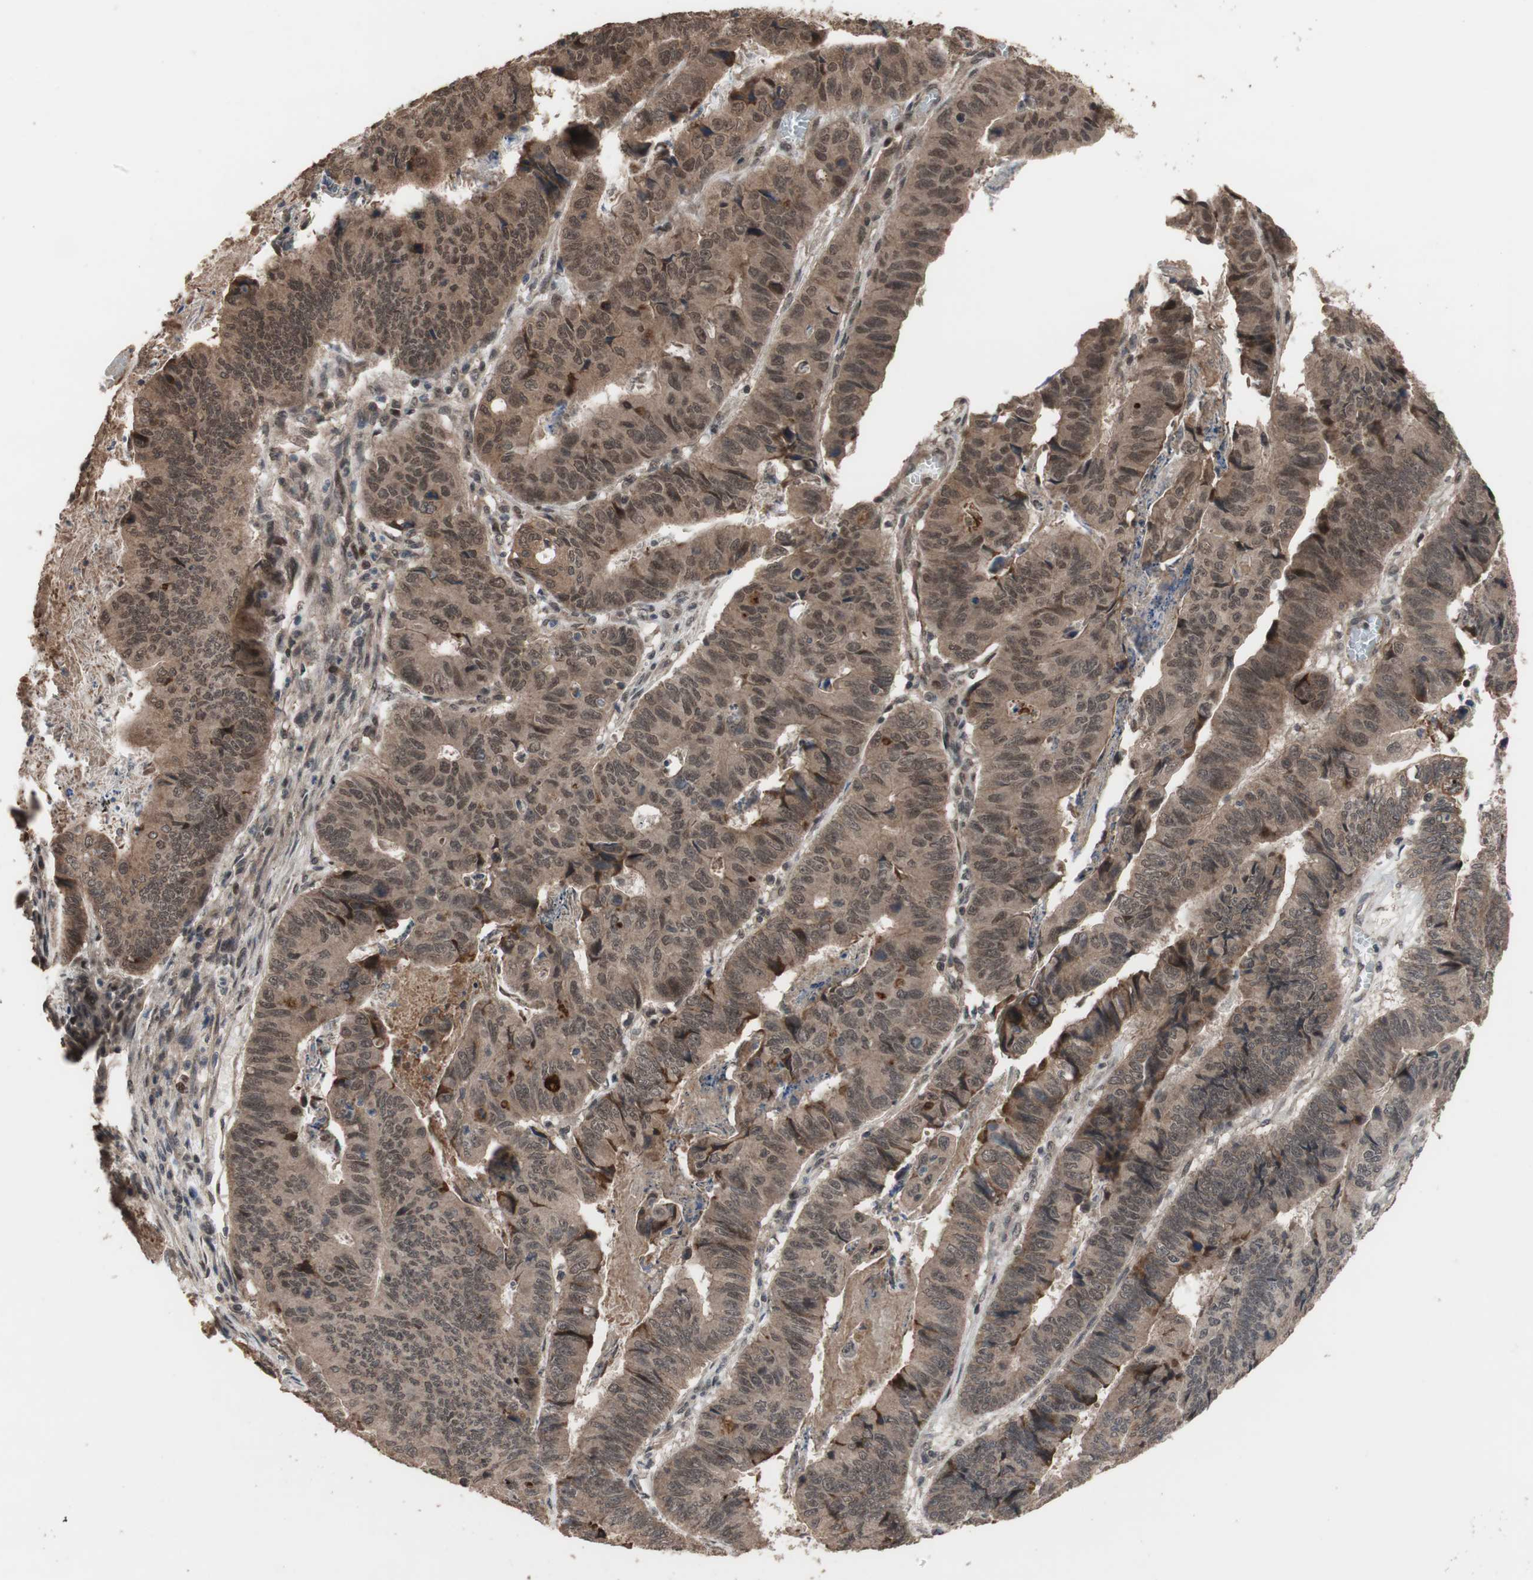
{"staining": {"intensity": "moderate", "quantity": ">75%", "location": "cytoplasmic/membranous"}, "tissue": "stomach cancer", "cell_type": "Tumor cells", "image_type": "cancer", "snomed": [{"axis": "morphology", "description": "Adenocarcinoma, NOS"}, {"axis": "topography", "description": "Stomach, lower"}], "caption": "Human stomach adenocarcinoma stained with a protein marker demonstrates moderate staining in tumor cells.", "gene": "KANSL1", "patient": {"sex": "male", "age": 77}}